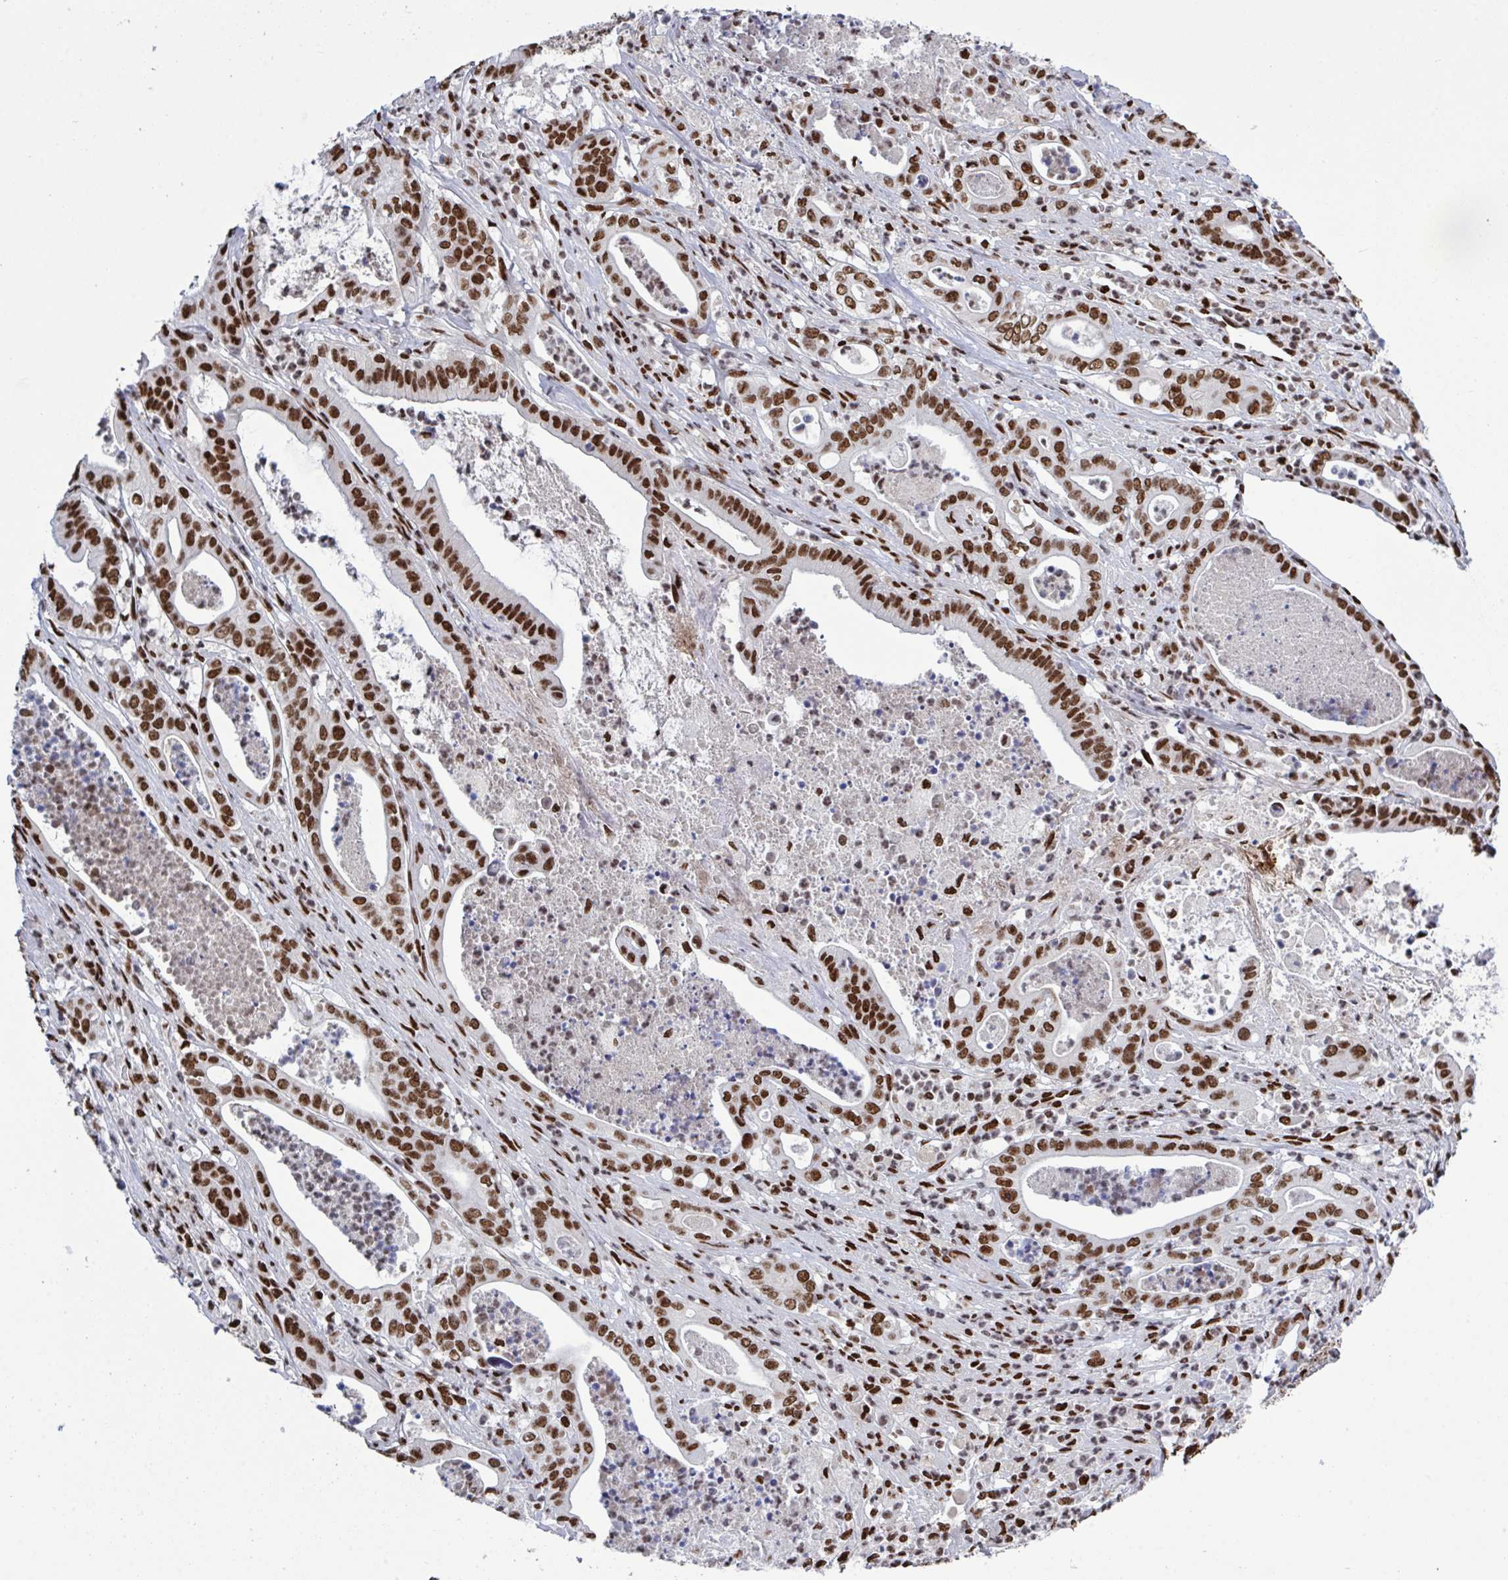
{"staining": {"intensity": "strong", "quantity": ">75%", "location": "nuclear"}, "tissue": "pancreatic cancer", "cell_type": "Tumor cells", "image_type": "cancer", "snomed": [{"axis": "morphology", "description": "Adenocarcinoma, NOS"}, {"axis": "topography", "description": "Pancreas"}], "caption": "Protein staining demonstrates strong nuclear positivity in approximately >75% of tumor cells in pancreatic cancer. The staining was performed using DAB (3,3'-diaminobenzidine) to visualize the protein expression in brown, while the nuclei were stained in blue with hematoxylin (Magnification: 20x).", "gene": "ZNF607", "patient": {"sex": "male", "age": 71}}